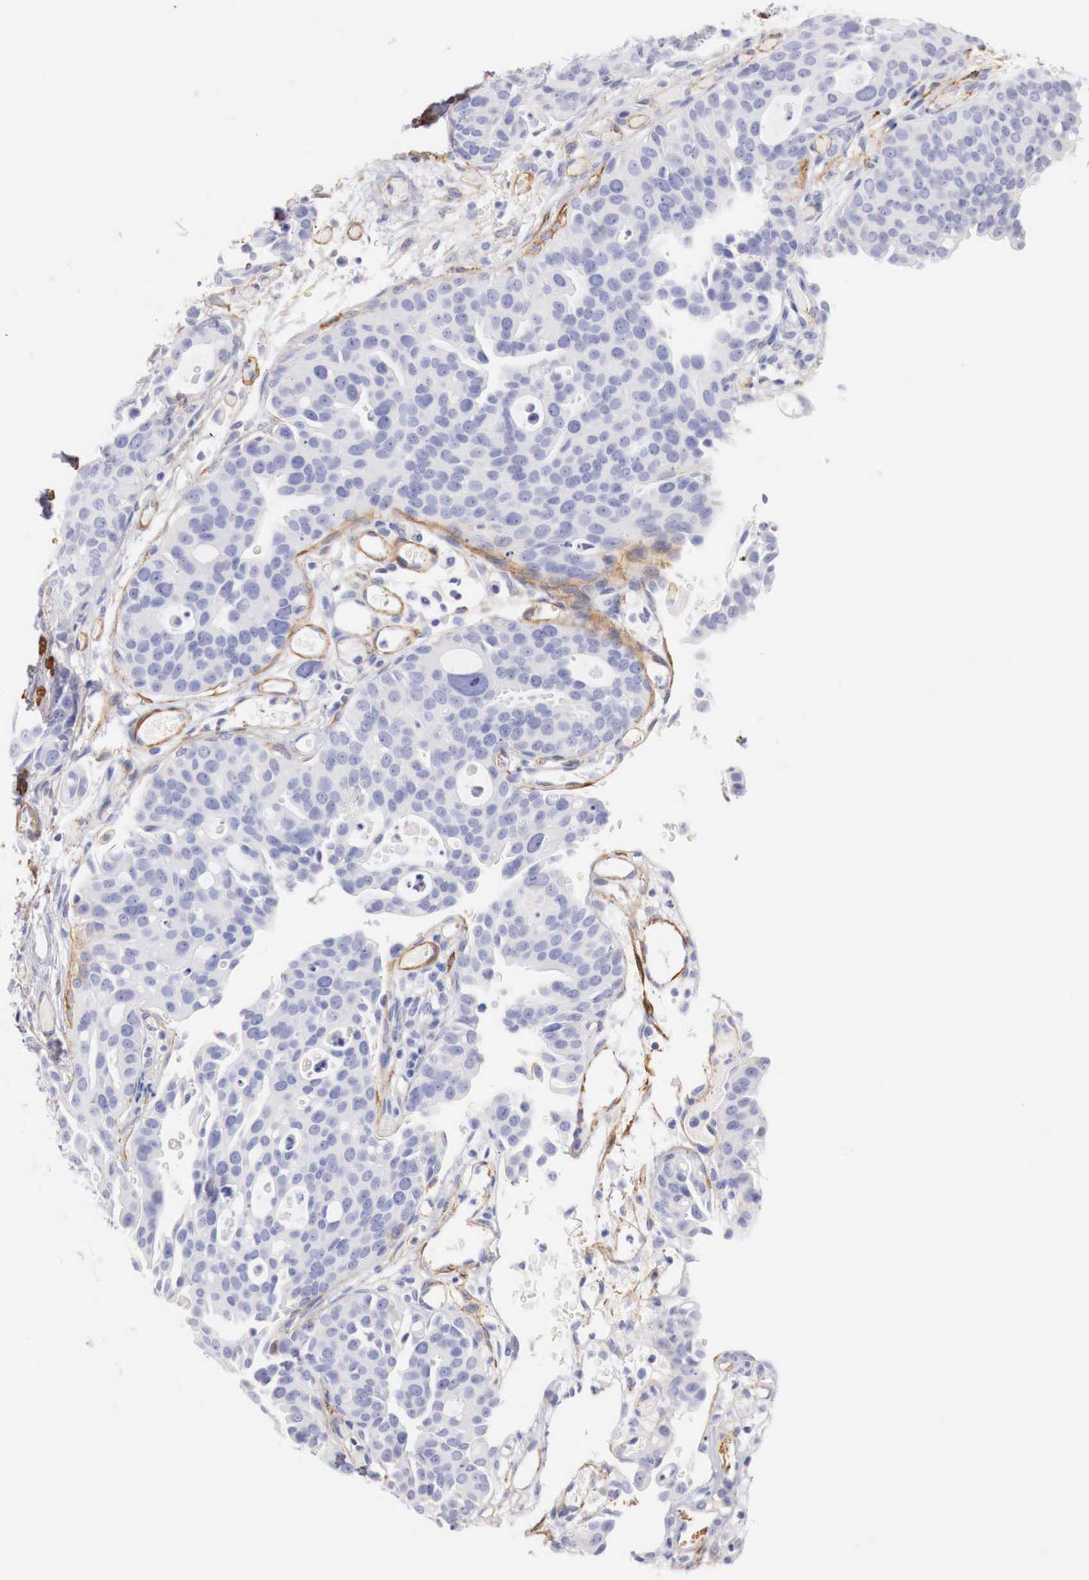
{"staining": {"intensity": "moderate", "quantity": "25%-75%", "location": "cytoplasmic/membranous"}, "tissue": "urothelial cancer", "cell_type": "Tumor cells", "image_type": "cancer", "snomed": [{"axis": "morphology", "description": "Urothelial carcinoma, High grade"}, {"axis": "topography", "description": "Urinary bladder"}], "caption": "A high-resolution histopathology image shows IHC staining of high-grade urothelial carcinoma, which reveals moderate cytoplasmic/membranous positivity in approximately 25%-75% of tumor cells.", "gene": "TPM1", "patient": {"sex": "male", "age": 78}}